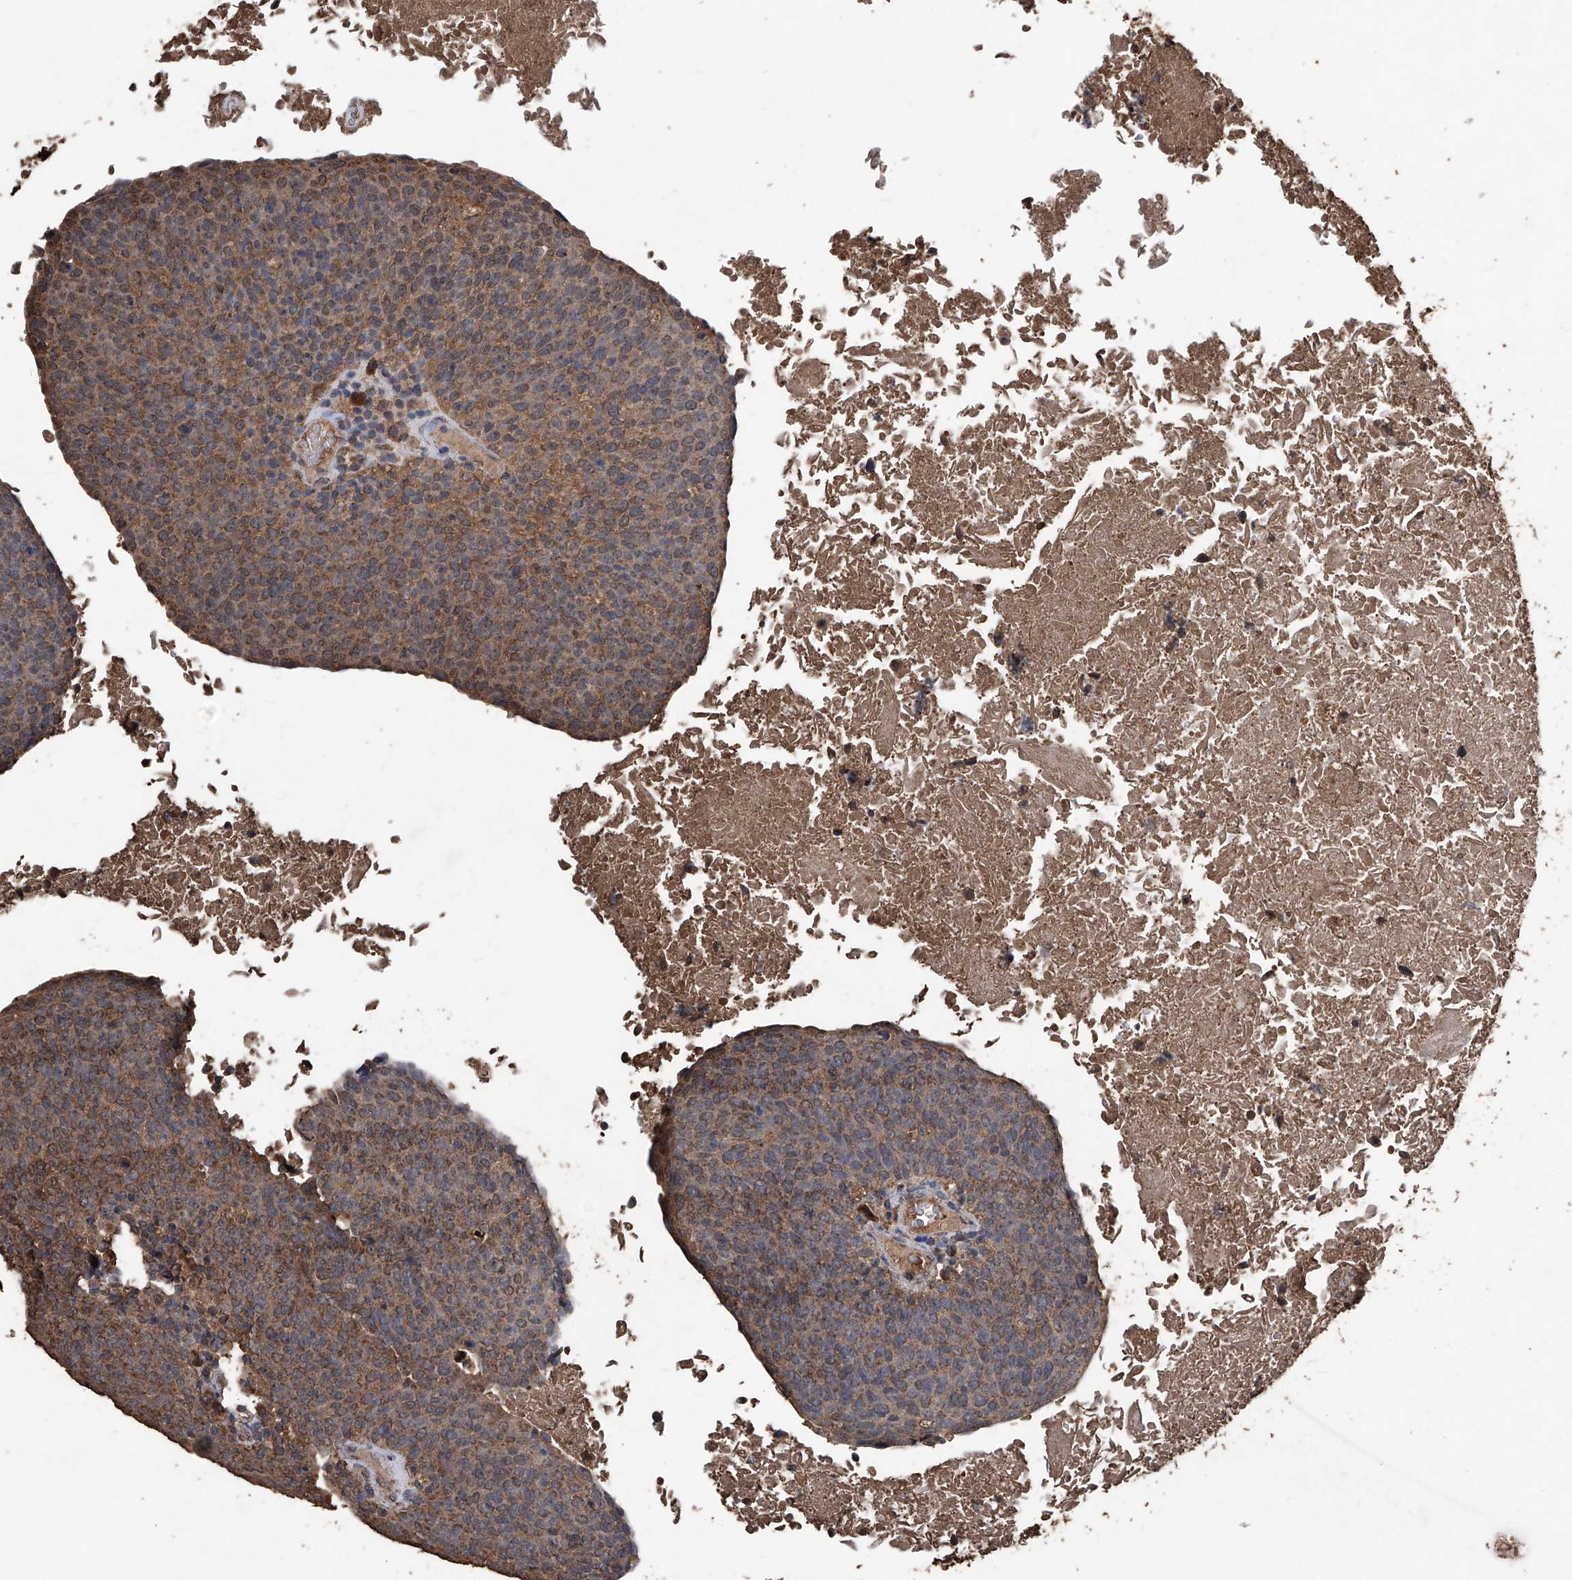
{"staining": {"intensity": "moderate", "quantity": ">75%", "location": "cytoplasmic/membranous"}, "tissue": "head and neck cancer", "cell_type": "Tumor cells", "image_type": "cancer", "snomed": [{"axis": "morphology", "description": "Squamous cell carcinoma, NOS"}, {"axis": "morphology", "description": "Squamous cell carcinoma, metastatic, NOS"}, {"axis": "topography", "description": "Lymph node"}, {"axis": "topography", "description": "Head-Neck"}], "caption": "Brown immunohistochemical staining in human head and neck squamous cell carcinoma displays moderate cytoplasmic/membranous expression in about >75% of tumor cells.", "gene": "STARD7", "patient": {"sex": "male", "age": 62}}